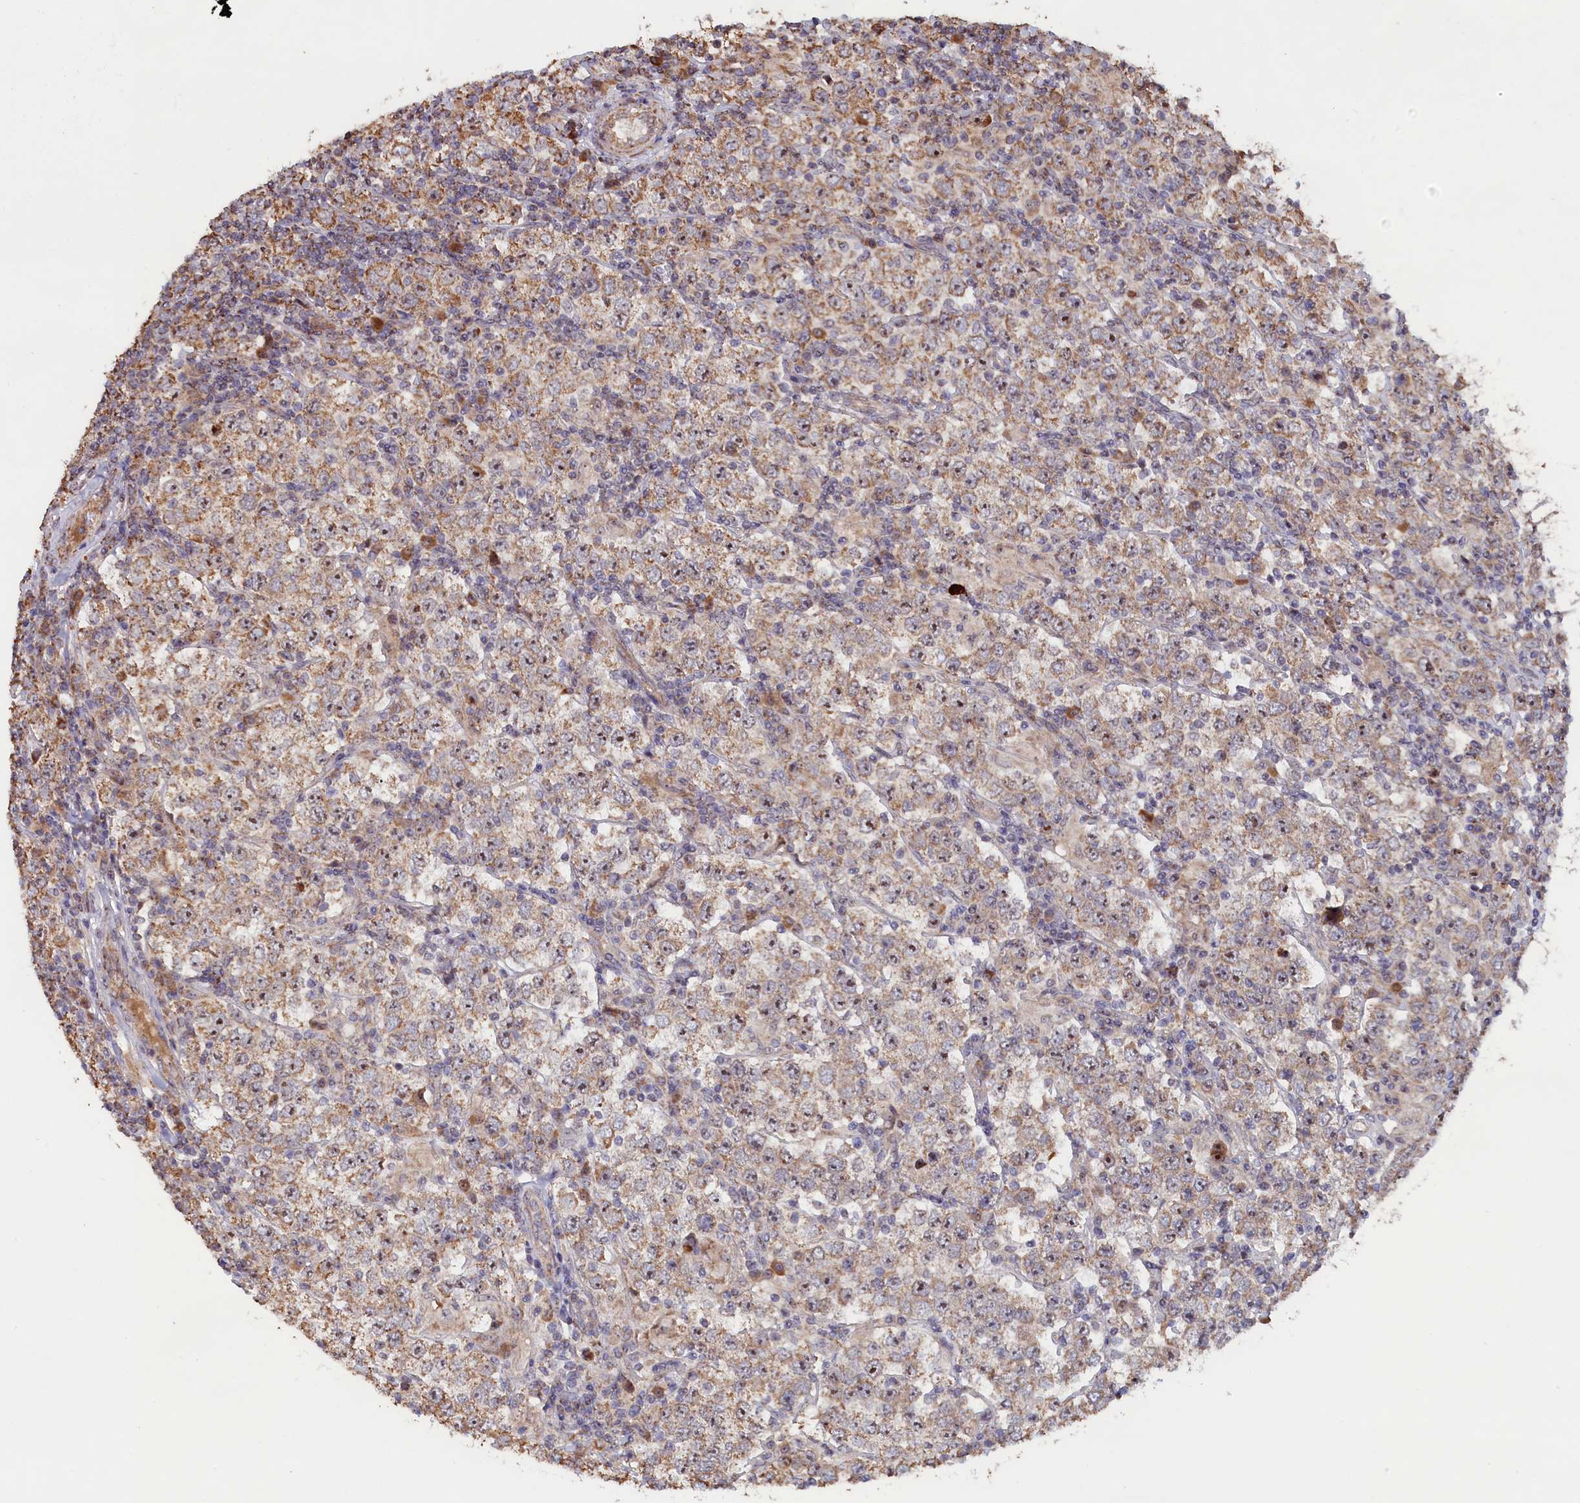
{"staining": {"intensity": "moderate", "quantity": "25%-75%", "location": "cytoplasmic/membranous,nuclear"}, "tissue": "testis cancer", "cell_type": "Tumor cells", "image_type": "cancer", "snomed": [{"axis": "morphology", "description": "Normal tissue, NOS"}, {"axis": "morphology", "description": "Urothelial carcinoma, High grade"}, {"axis": "morphology", "description": "Seminoma, NOS"}, {"axis": "morphology", "description": "Carcinoma, Embryonal, NOS"}, {"axis": "topography", "description": "Urinary bladder"}, {"axis": "topography", "description": "Testis"}], "caption": "Urothelial carcinoma (high-grade) (testis) stained with DAB immunohistochemistry (IHC) demonstrates medium levels of moderate cytoplasmic/membranous and nuclear expression in approximately 25%-75% of tumor cells. The protein is shown in brown color, while the nuclei are stained blue.", "gene": "ZNF816", "patient": {"sex": "male", "age": 41}}